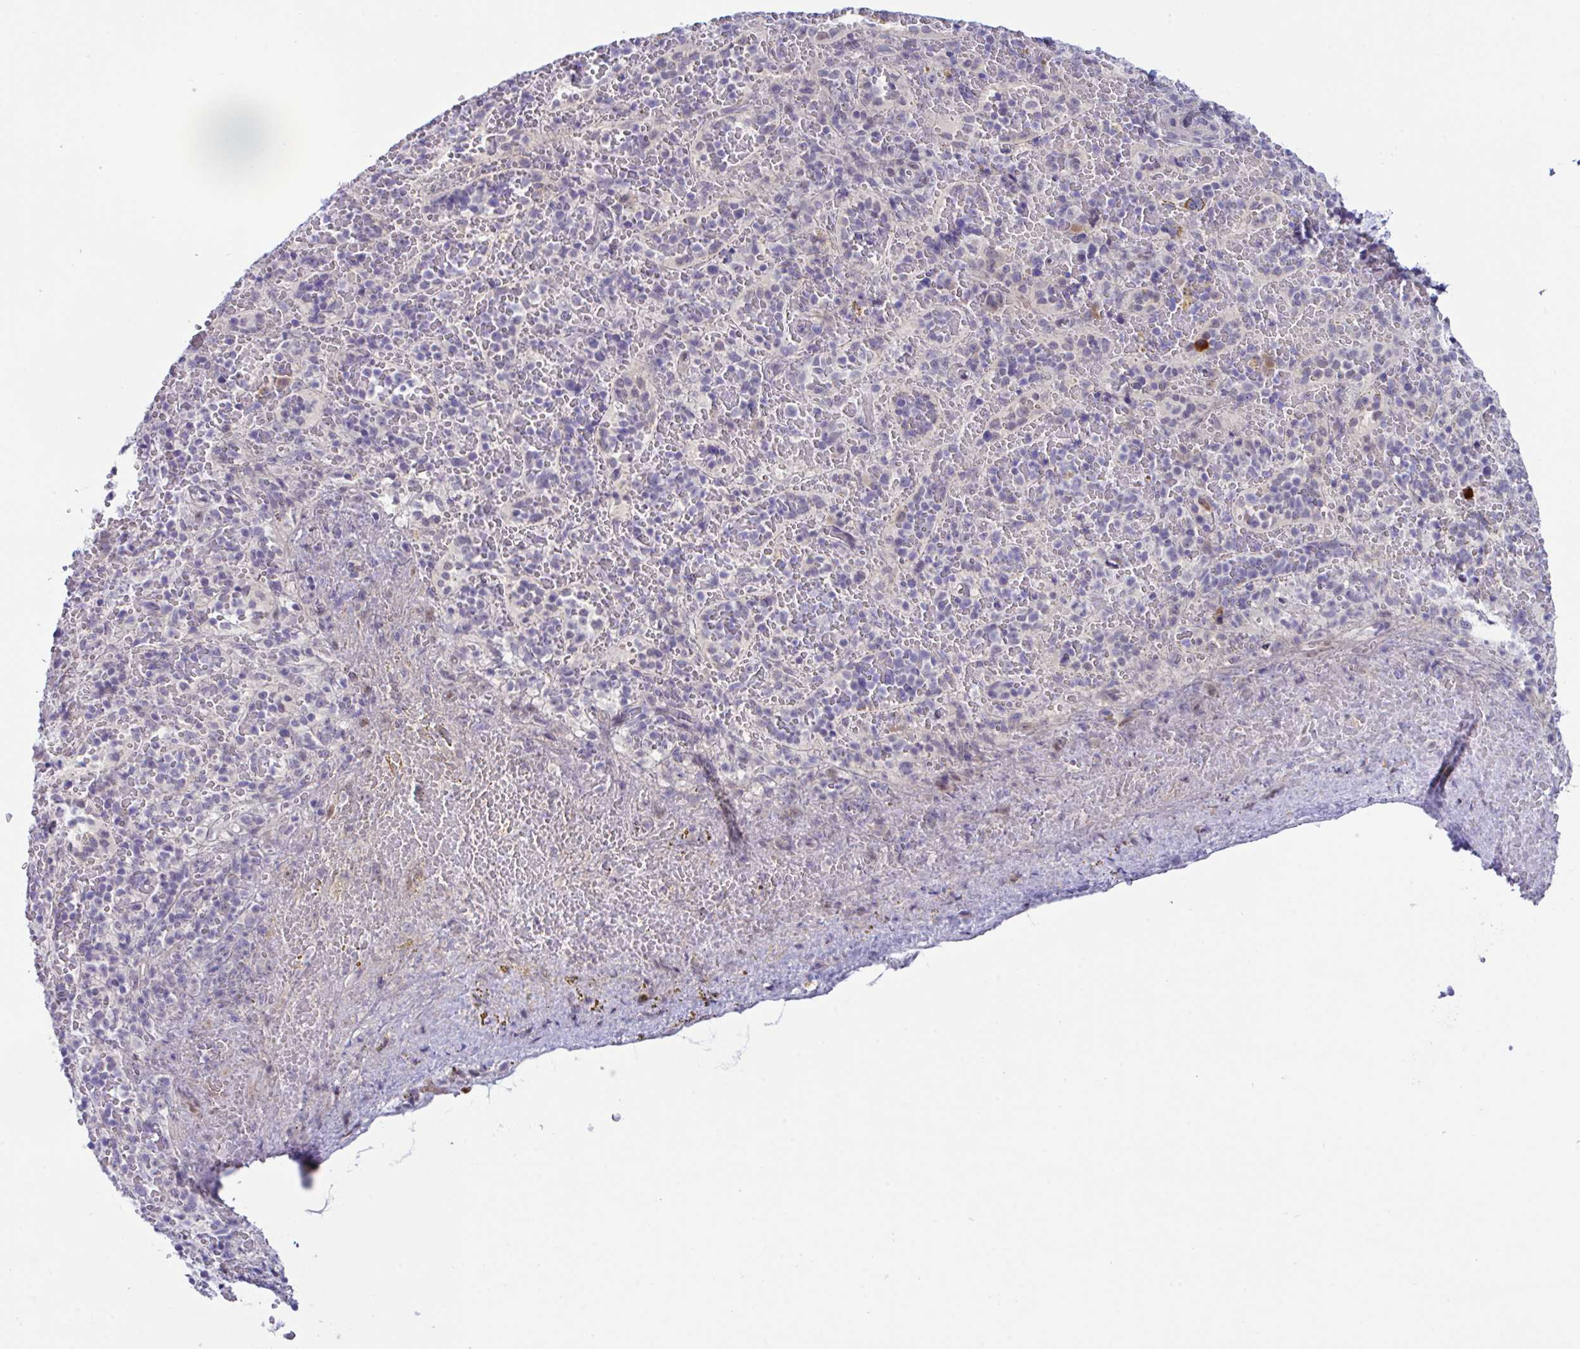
{"staining": {"intensity": "strong", "quantity": "<25%", "location": "cytoplasmic/membranous"}, "tissue": "spleen", "cell_type": "Cells in red pulp", "image_type": "normal", "snomed": [{"axis": "morphology", "description": "Normal tissue, NOS"}, {"axis": "topography", "description": "Spleen"}], "caption": "Immunohistochemical staining of normal human spleen exhibits <25% levels of strong cytoplasmic/membranous protein positivity in about <25% of cells in red pulp.", "gene": "USP35", "patient": {"sex": "female", "age": 50}}